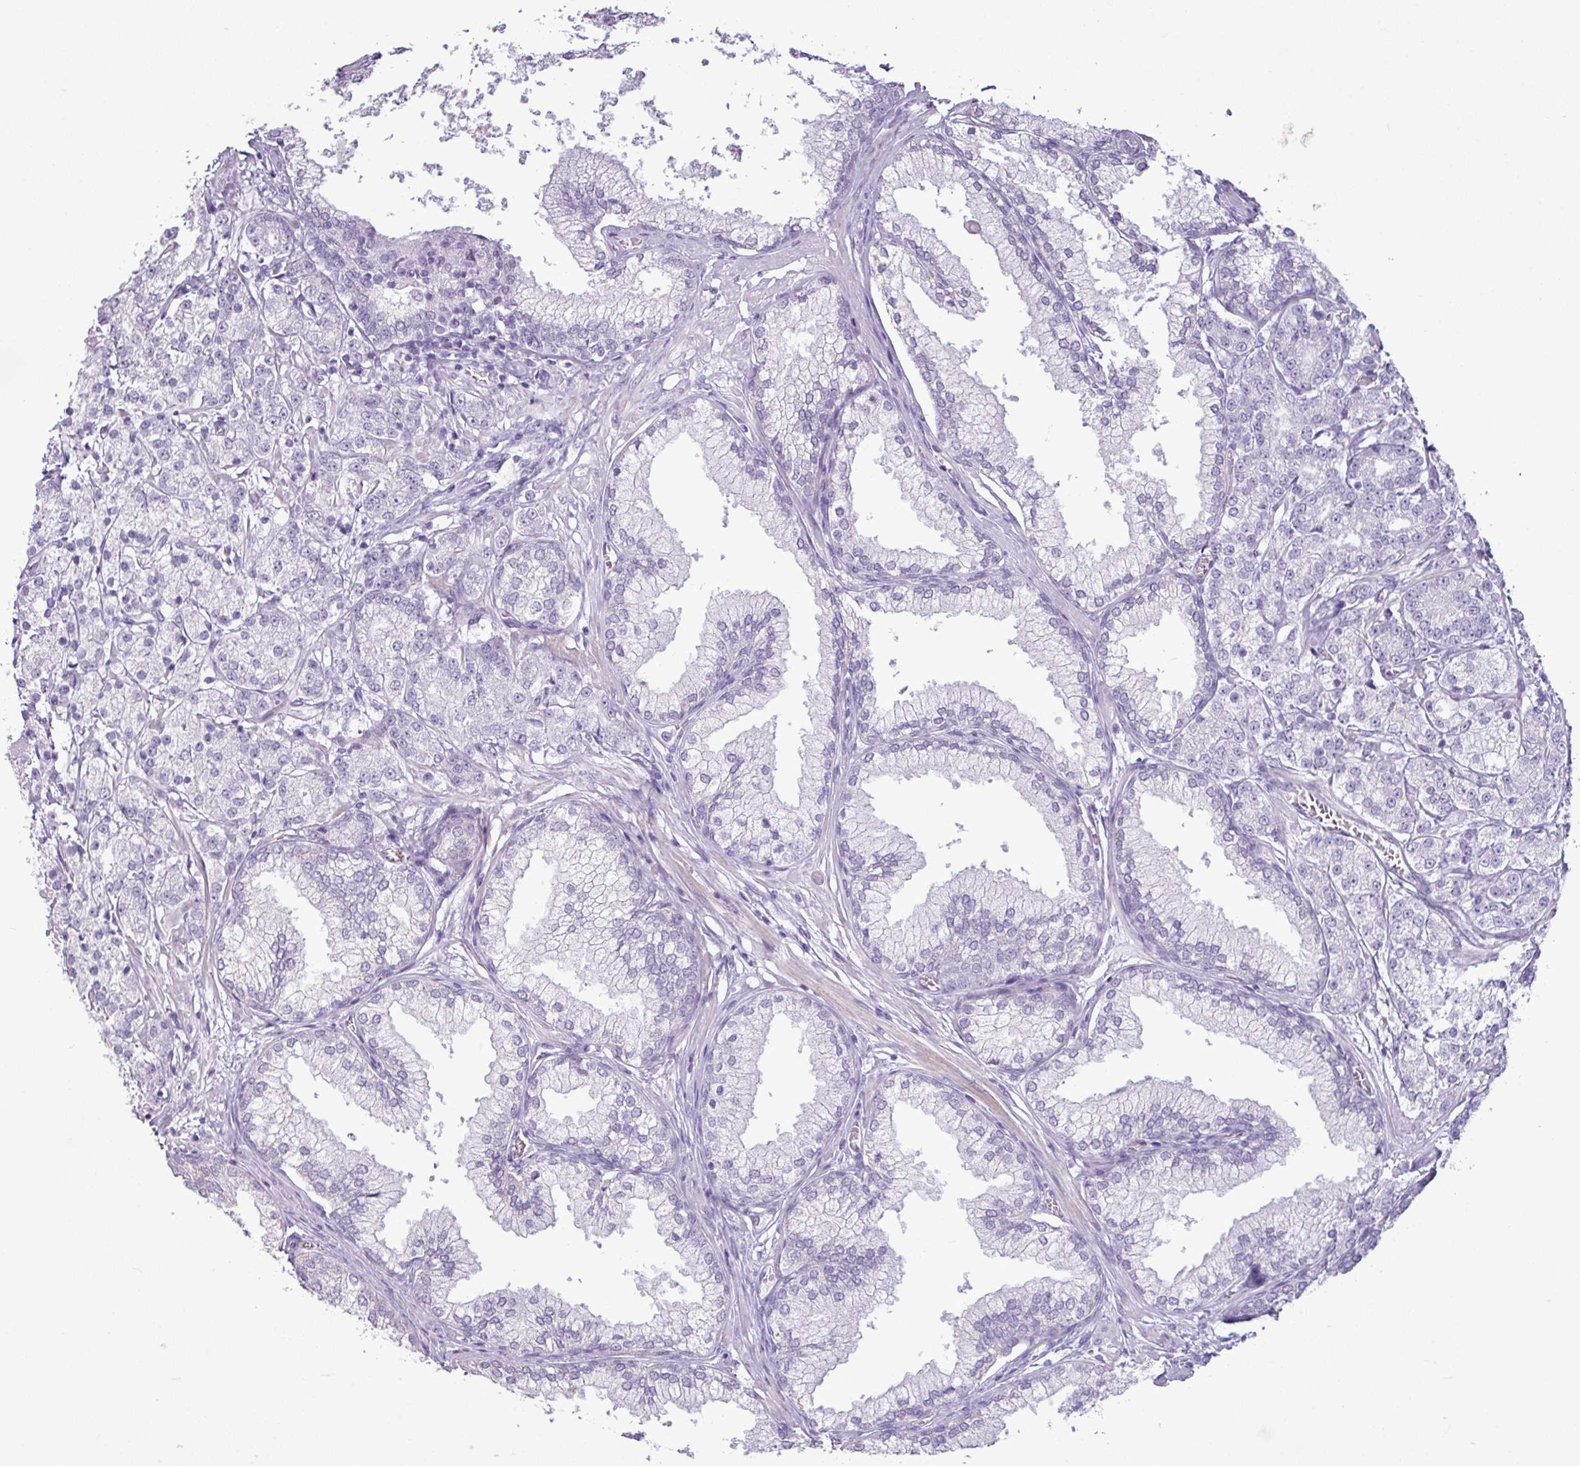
{"staining": {"intensity": "negative", "quantity": "none", "location": "none"}, "tissue": "prostate cancer", "cell_type": "Tumor cells", "image_type": "cancer", "snomed": [{"axis": "morphology", "description": "Adenocarcinoma, High grade"}, {"axis": "topography", "description": "Prostate"}], "caption": "IHC of prostate cancer (adenocarcinoma (high-grade)) exhibits no staining in tumor cells. (DAB (3,3'-diaminobenzidine) IHC with hematoxylin counter stain).", "gene": "AMY2A", "patient": {"sex": "male", "age": 69}}